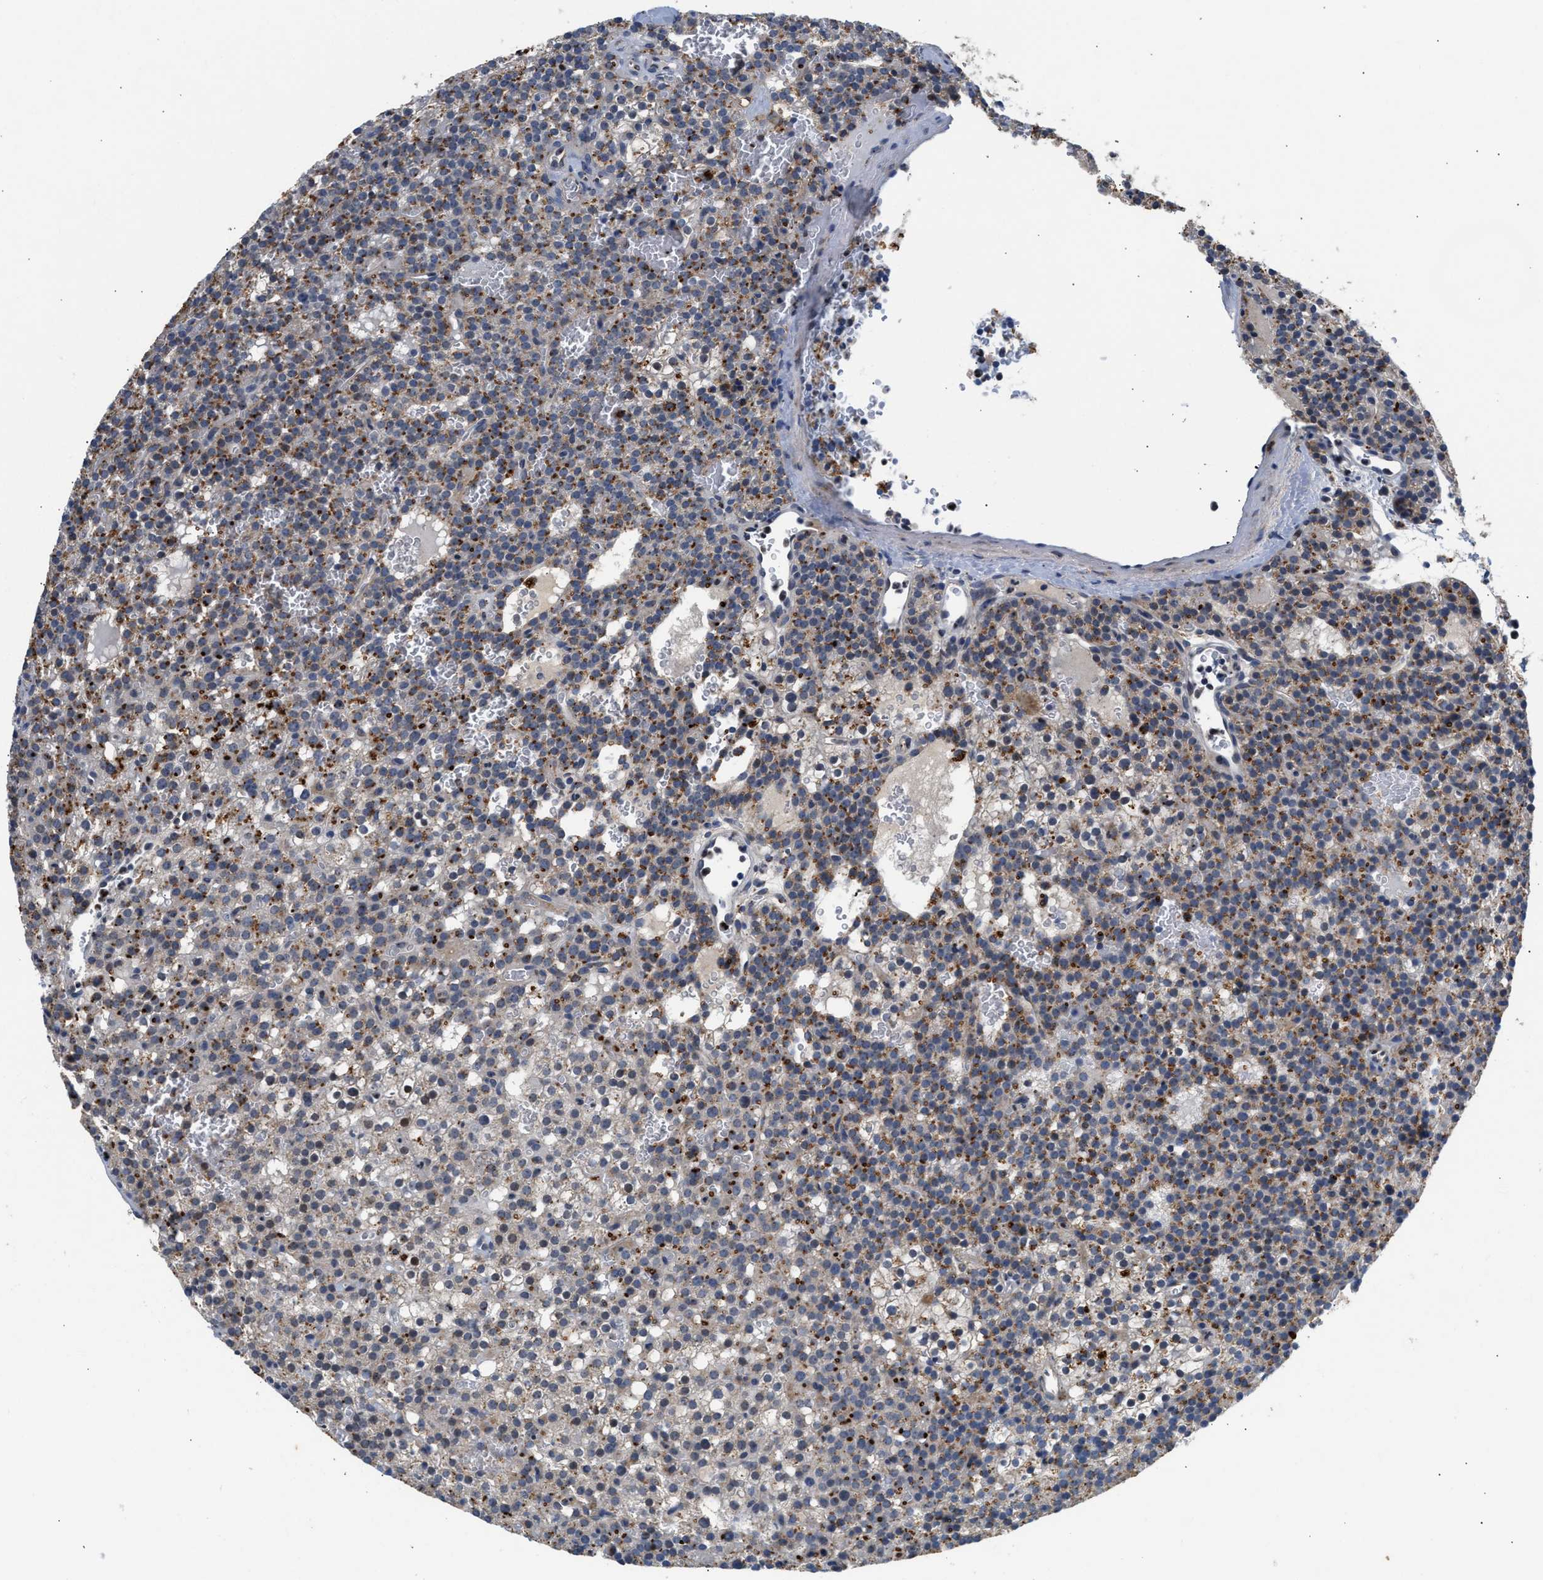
{"staining": {"intensity": "moderate", "quantity": "25%-75%", "location": "cytoplasmic/membranous"}, "tissue": "parathyroid gland", "cell_type": "Glandular cells", "image_type": "normal", "snomed": [{"axis": "morphology", "description": "Normal tissue, NOS"}, {"axis": "morphology", "description": "Adenoma, NOS"}, {"axis": "topography", "description": "Parathyroid gland"}], "caption": "Immunohistochemistry (IHC) (DAB) staining of normal parathyroid gland exhibits moderate cytoplasmic/membranous protein expression in approximately 25%-75% of glandular cells. (DAB IHC, brown staining for protein, blue staining for nuclei).", "gene": "PPM1L", "patient": {"sex": "female", "age": 74}}